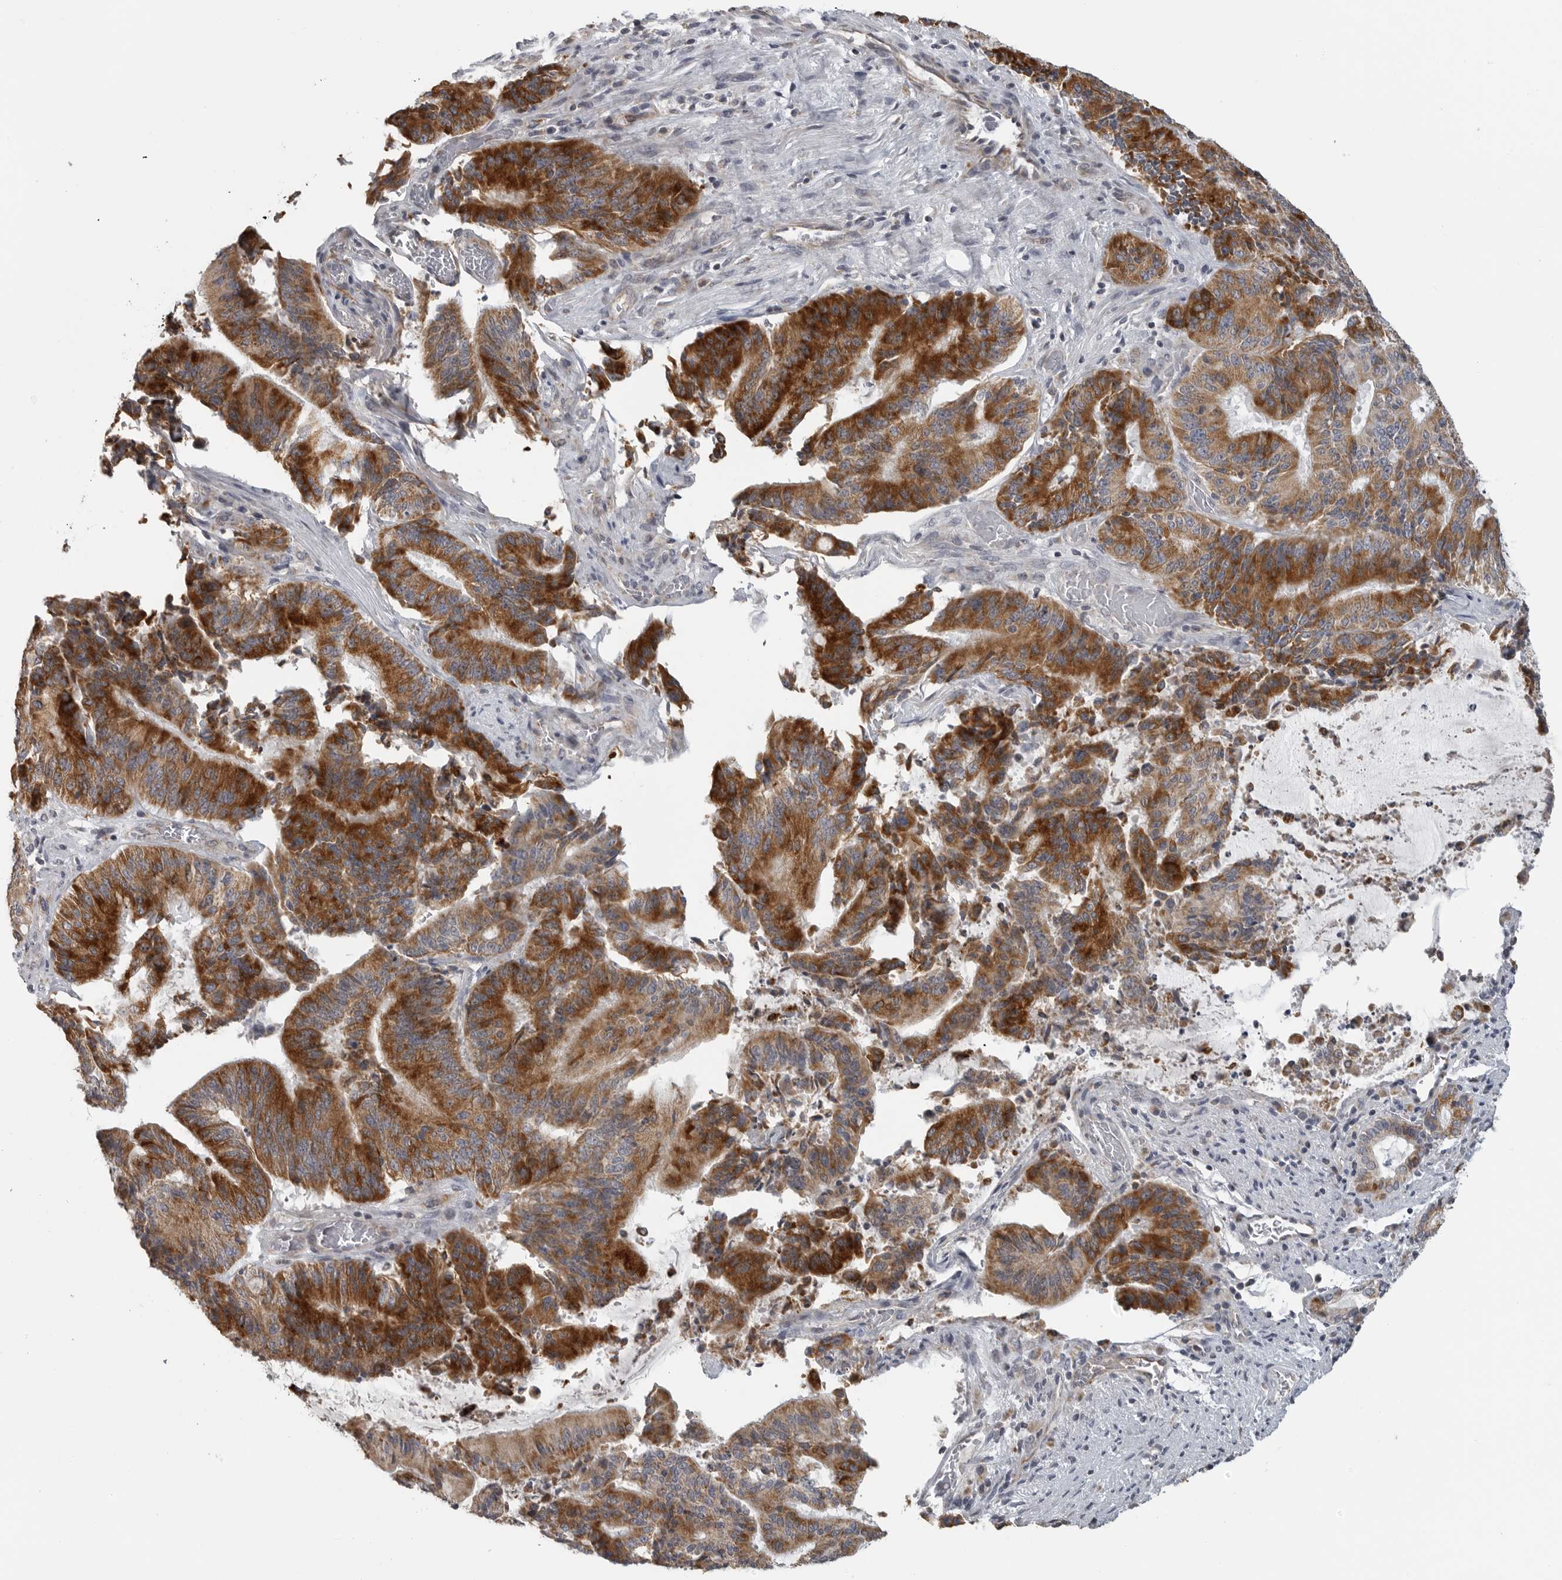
{"staining": {"intensity": "strong", "quantity": ">75%", "location": "cytoplasmic/membranous"}, "tissue": "liver cancer", "cell_type": "Tumor cells", "image_type": "cancer", "snomed": [{"axis": "morphology", "description": "Normal tissue, NOS"}, {"axis": "morphology", "description": "Cholangiocarcinoma"}, {"axis": "topography", "description": "Liver"}, {"axis": "topography", "description": "Peripheral nerve tissue"}], "caption": "Human liver cancer (cholangiocarcinoma) stained with a protein marker shows strong staining in tumor cells.", "gene": "RXFP3", "patient": {"sex": "female", "age": 73}}